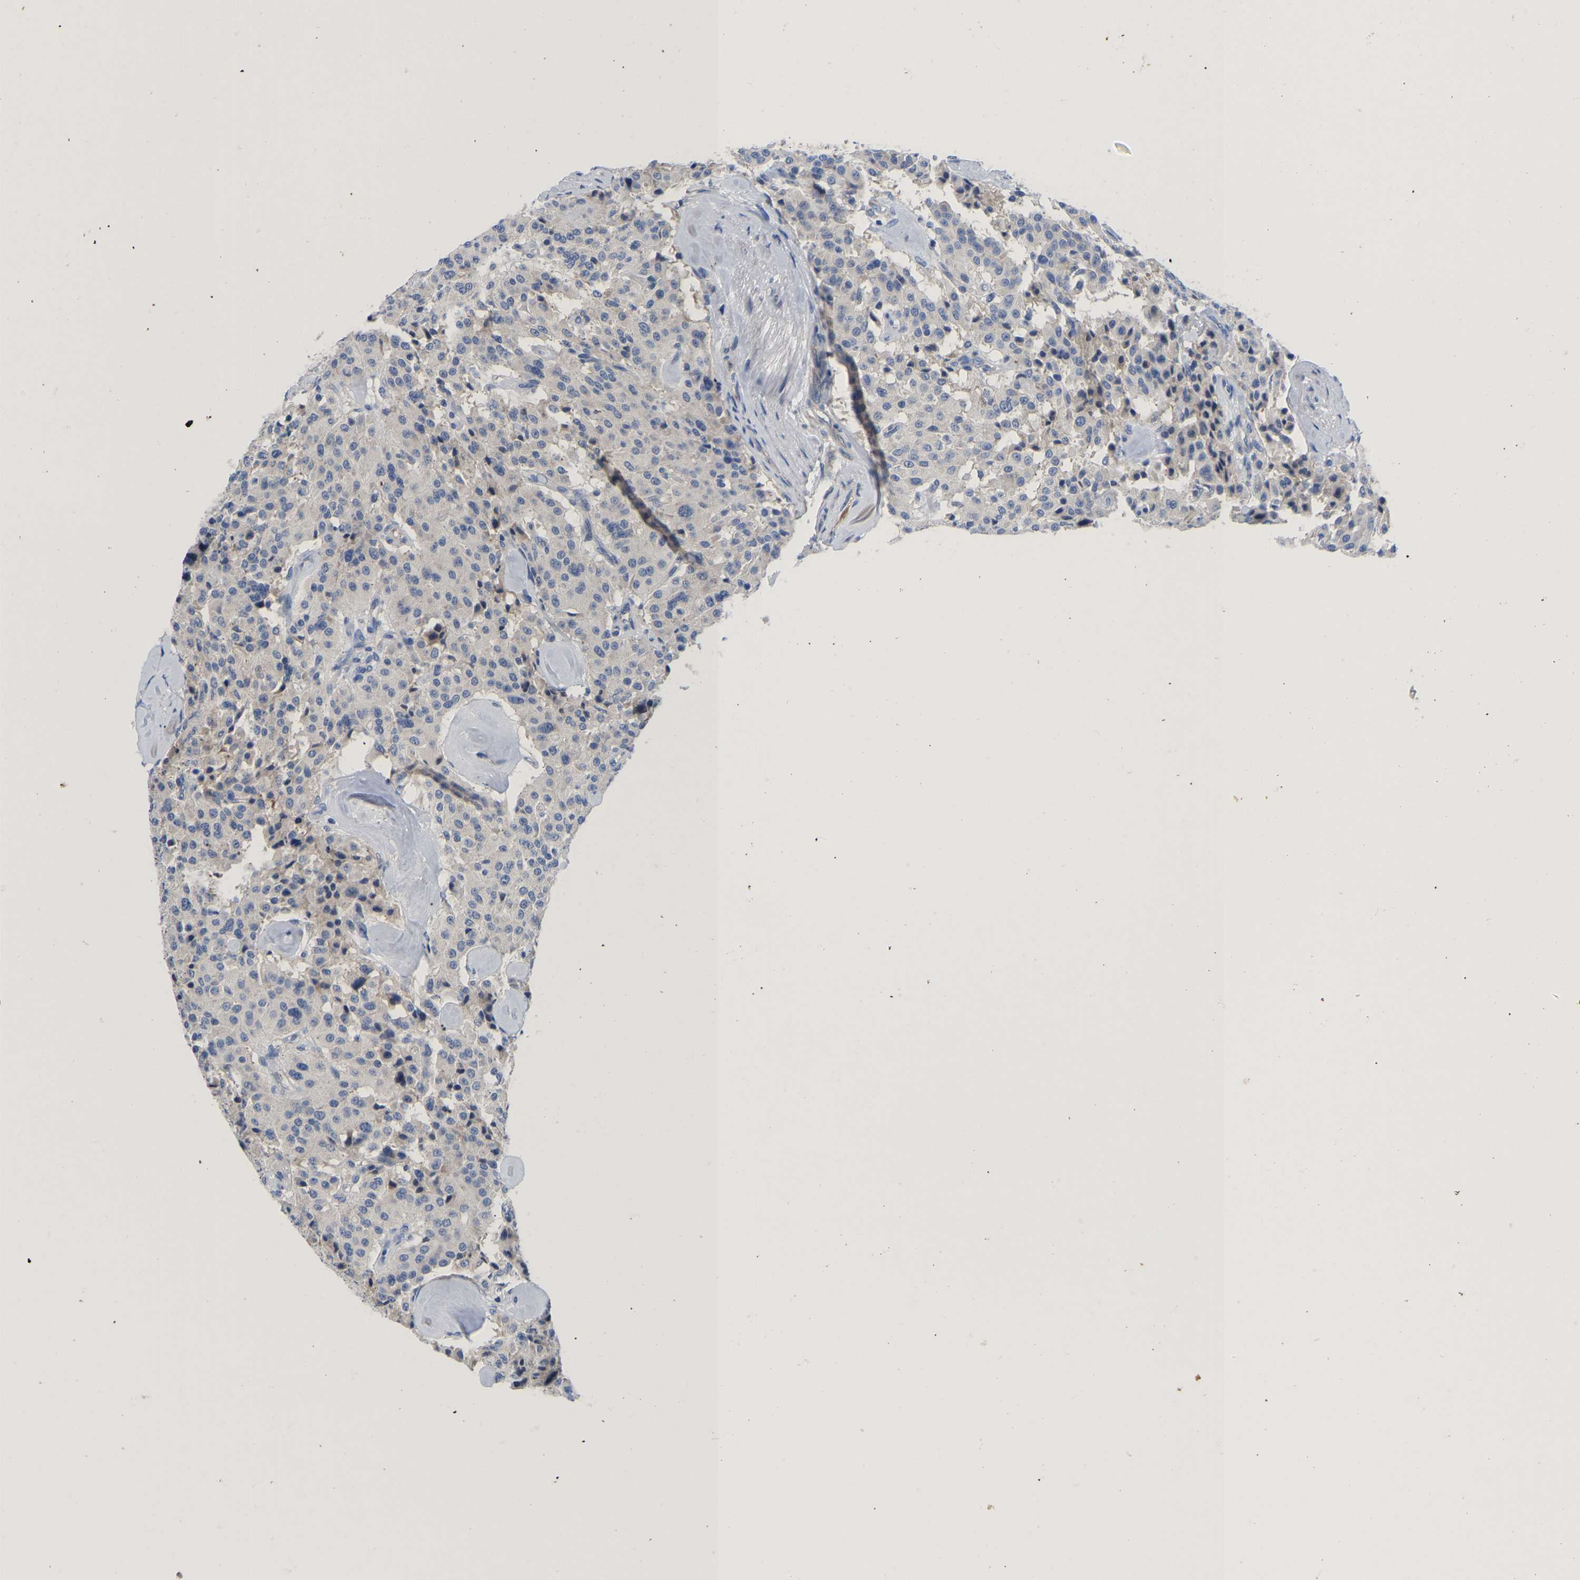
{"staining": {"intensity": "negative", "quantity": "none", "location": "none"}, "tissue": "carcinoid", "cell_type": "Tumor cells", "image_type": "cancer", "snomed": [{"axis": "morphology", "description": "Carcinoid, malignant, NOS"}, {"axis": "topography", "description": "Lung"}], "caption": "Carcinoid stained for a protein using immunohistochemistry (IHC) exhibits no expression tumor cells.", "gene": "ABCA10", "patient": {"sex": "male", "age": 30}}